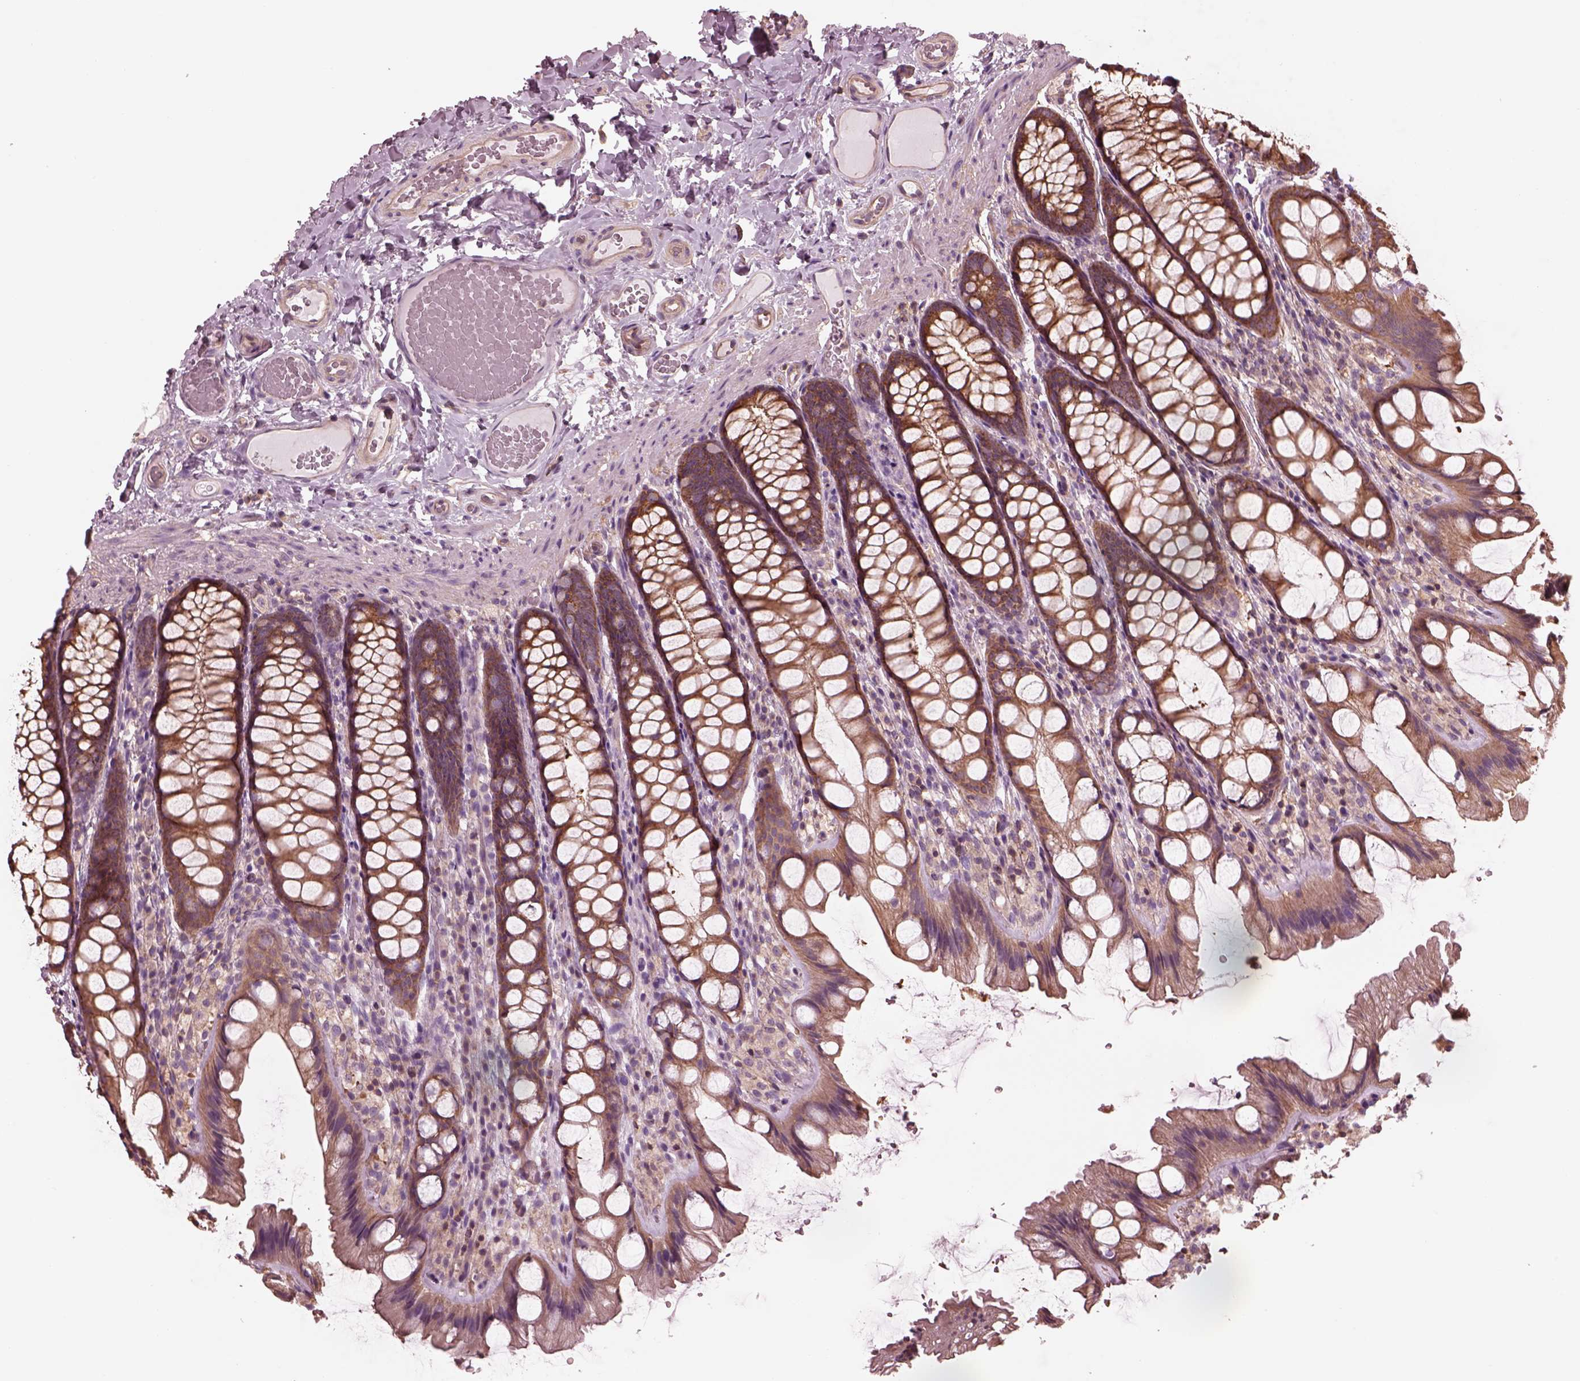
{"staining": {"intensity": "weak", "quantity": ">75%", "location": "cytoplasmic/membranous"}, "tissue": "colon", "cell_type": "Endothelial cells", "image_type": "normal", "snomed": [{"axis": "morphology", "description": "Normal tissue, NOS"}, {"axis": "topography", "description": "Colon"}], "caption": "About >75% of endothelial cells in normal colon exhibit weak cytoplasmic/membranous protein positivity as visualized by brown immunohistochemical staining.", "gene": "STK33", "patient": {"sex": "male", "age": 47}}